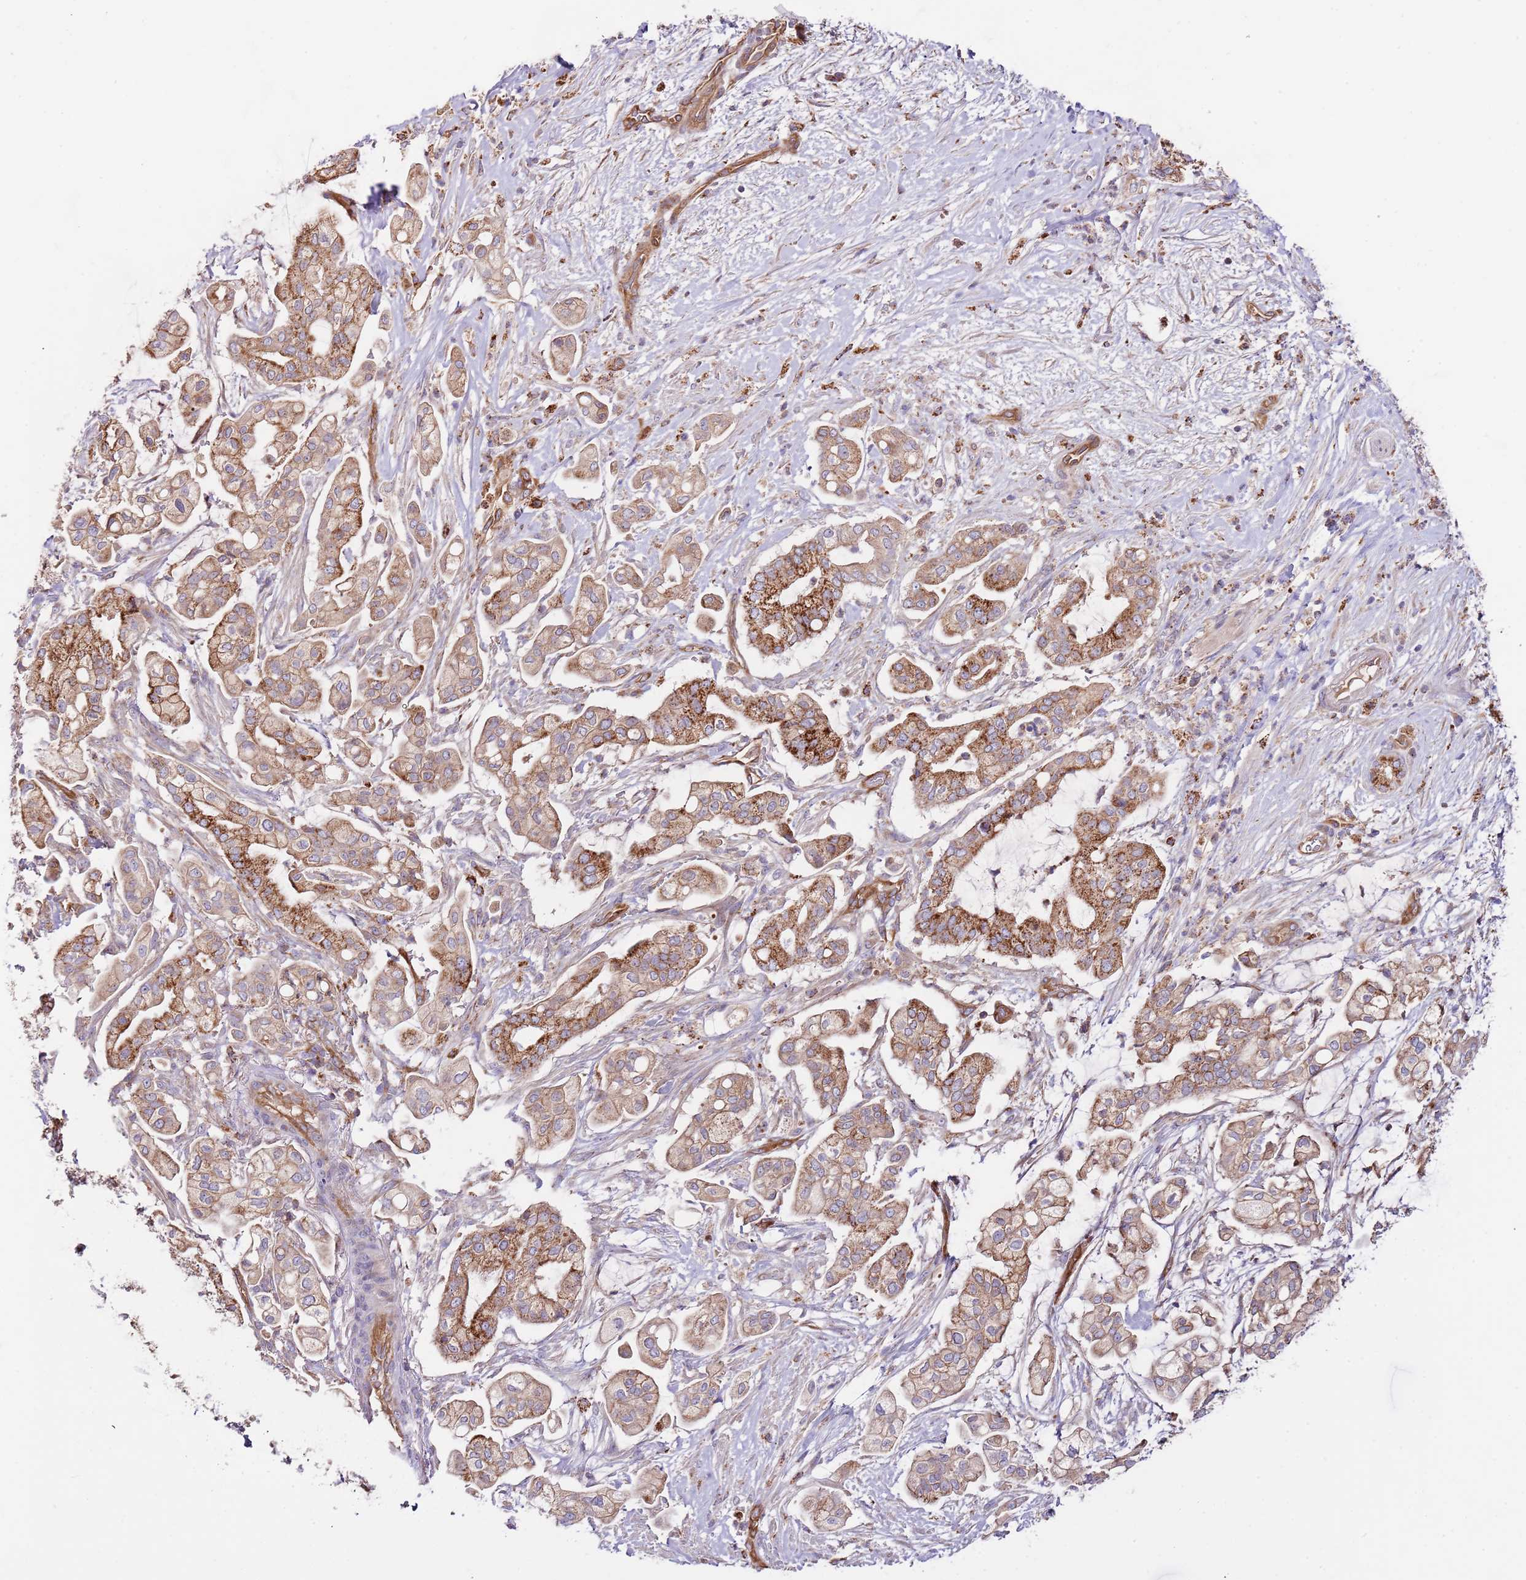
{"staining": {"intensity": "strong", "quantity": "<25%", "location": "cytoplasmic/membranous"}, "tissue": "pancreatic cancer", "cell_type": "Tumor cells", "image_type": "cancer", "snomed": [{"axis": "morphology", "description": "Adenocarcinoma, NOS"}, {"axis": "topography", "description": "Pancreas"}], "caption": "This image shows immunohistochemistry (IHC) staining of pancreatic cancer (adenocarcinoma), with medium strong cytoplasmic/membranous expression in about <25% of tumor cells.", "gene": "DOCK6", "patient": {"sex": "female", "age": 69}}